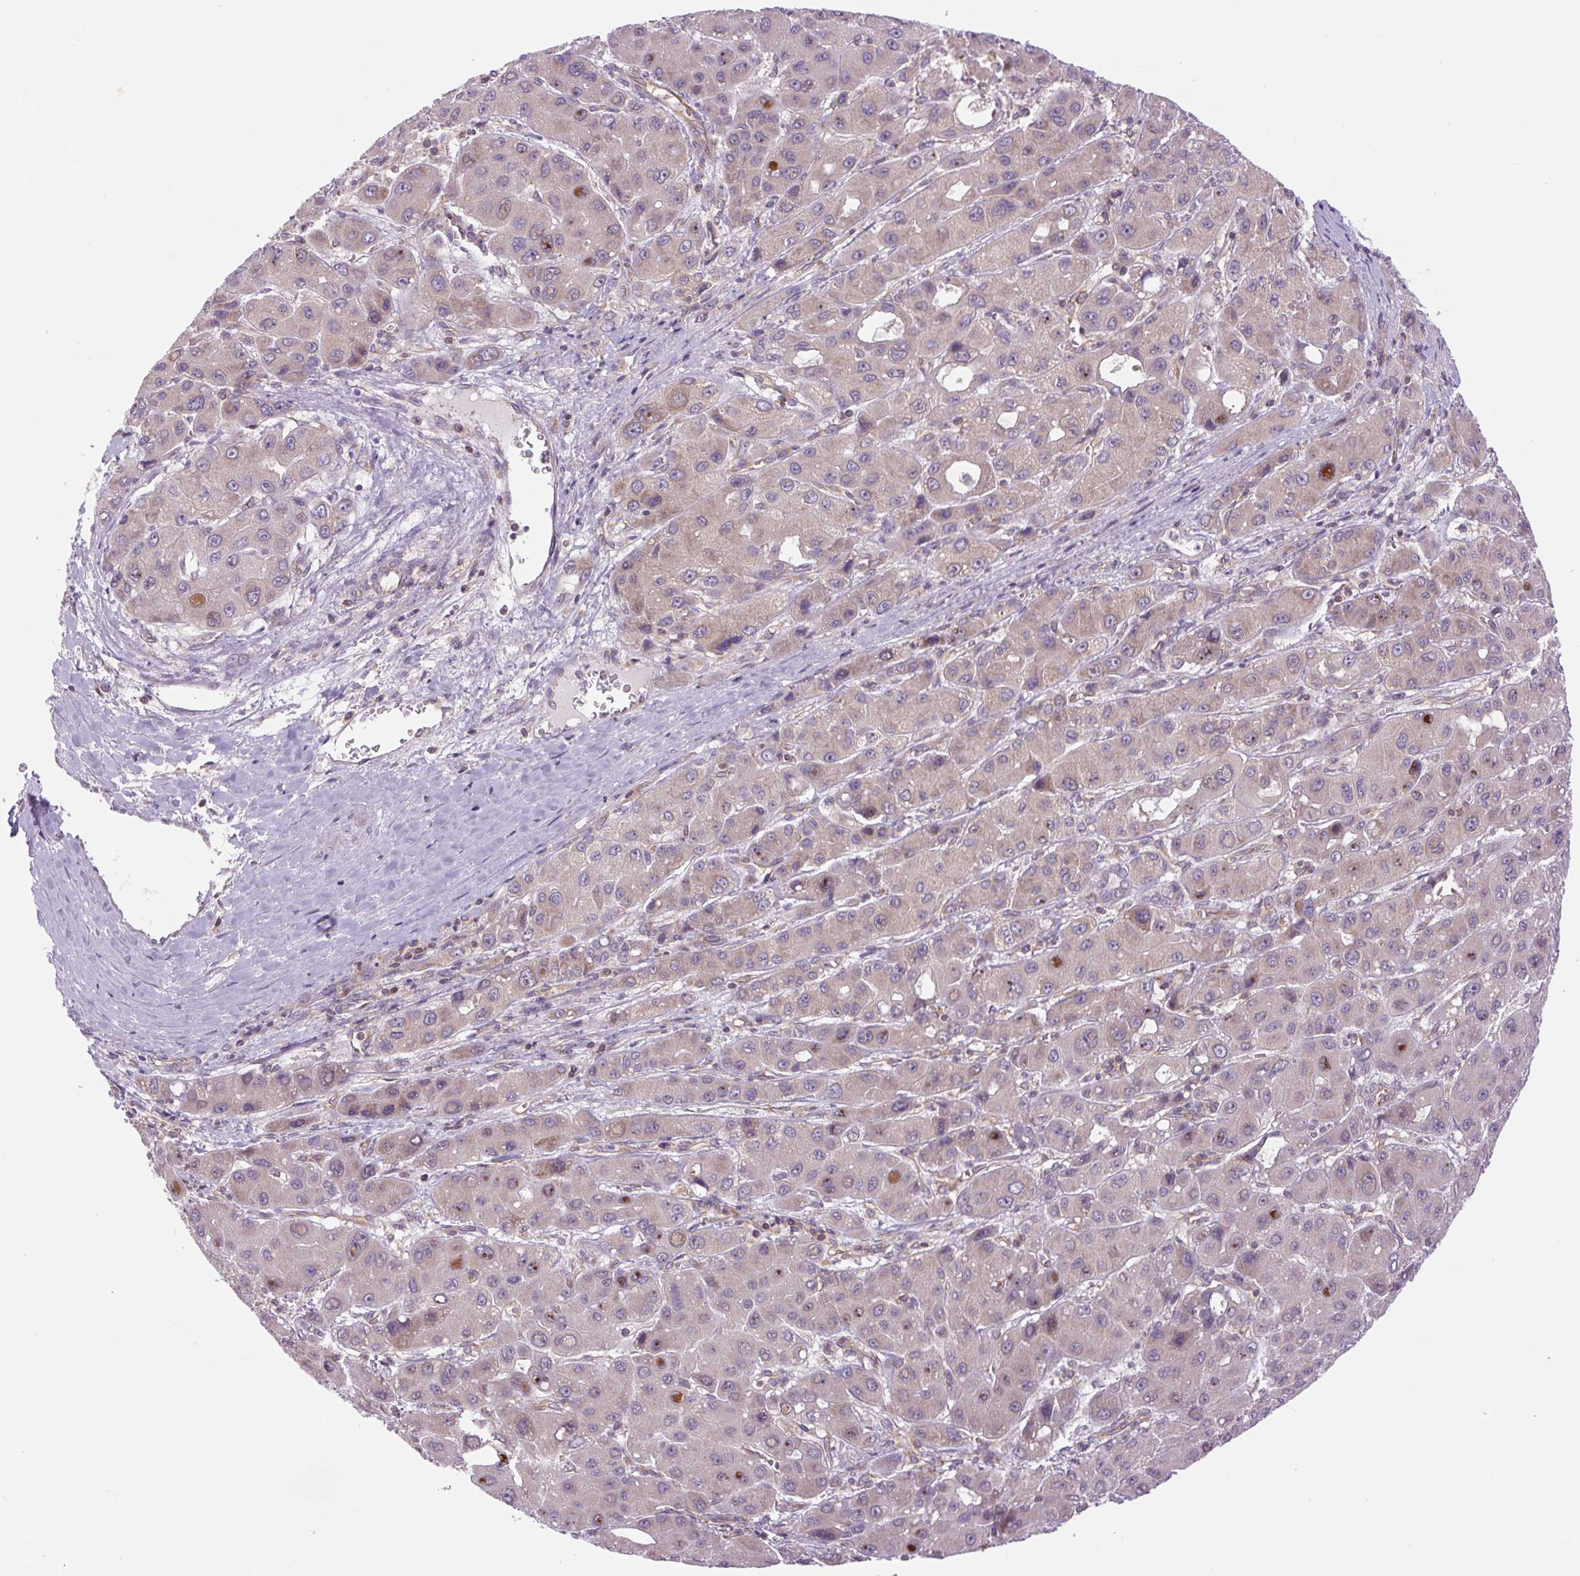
{"staining": {"intensity": "weak", "quantity": "25%-75%", "location": "cytoplasmic/membranous"}, "tissue": "liver cancer", "cell_type": "Tumor cells", "image_type": "cancer", "snomed": [{"axis": "morphology", "description": "Carcinoma, Hepatocellular, NOS"}, {"axis": "topography", "description": "Liver"}], "caption": "About 25%-75% of tumor cells in human liver hepatocellular carcinoma exhibit weak cytoplasmic/membranous protein positivity as visualized by brown immunohistochemical staining.", "gene": "MINK1", "patient": {"sex": "male", "age": 55}}